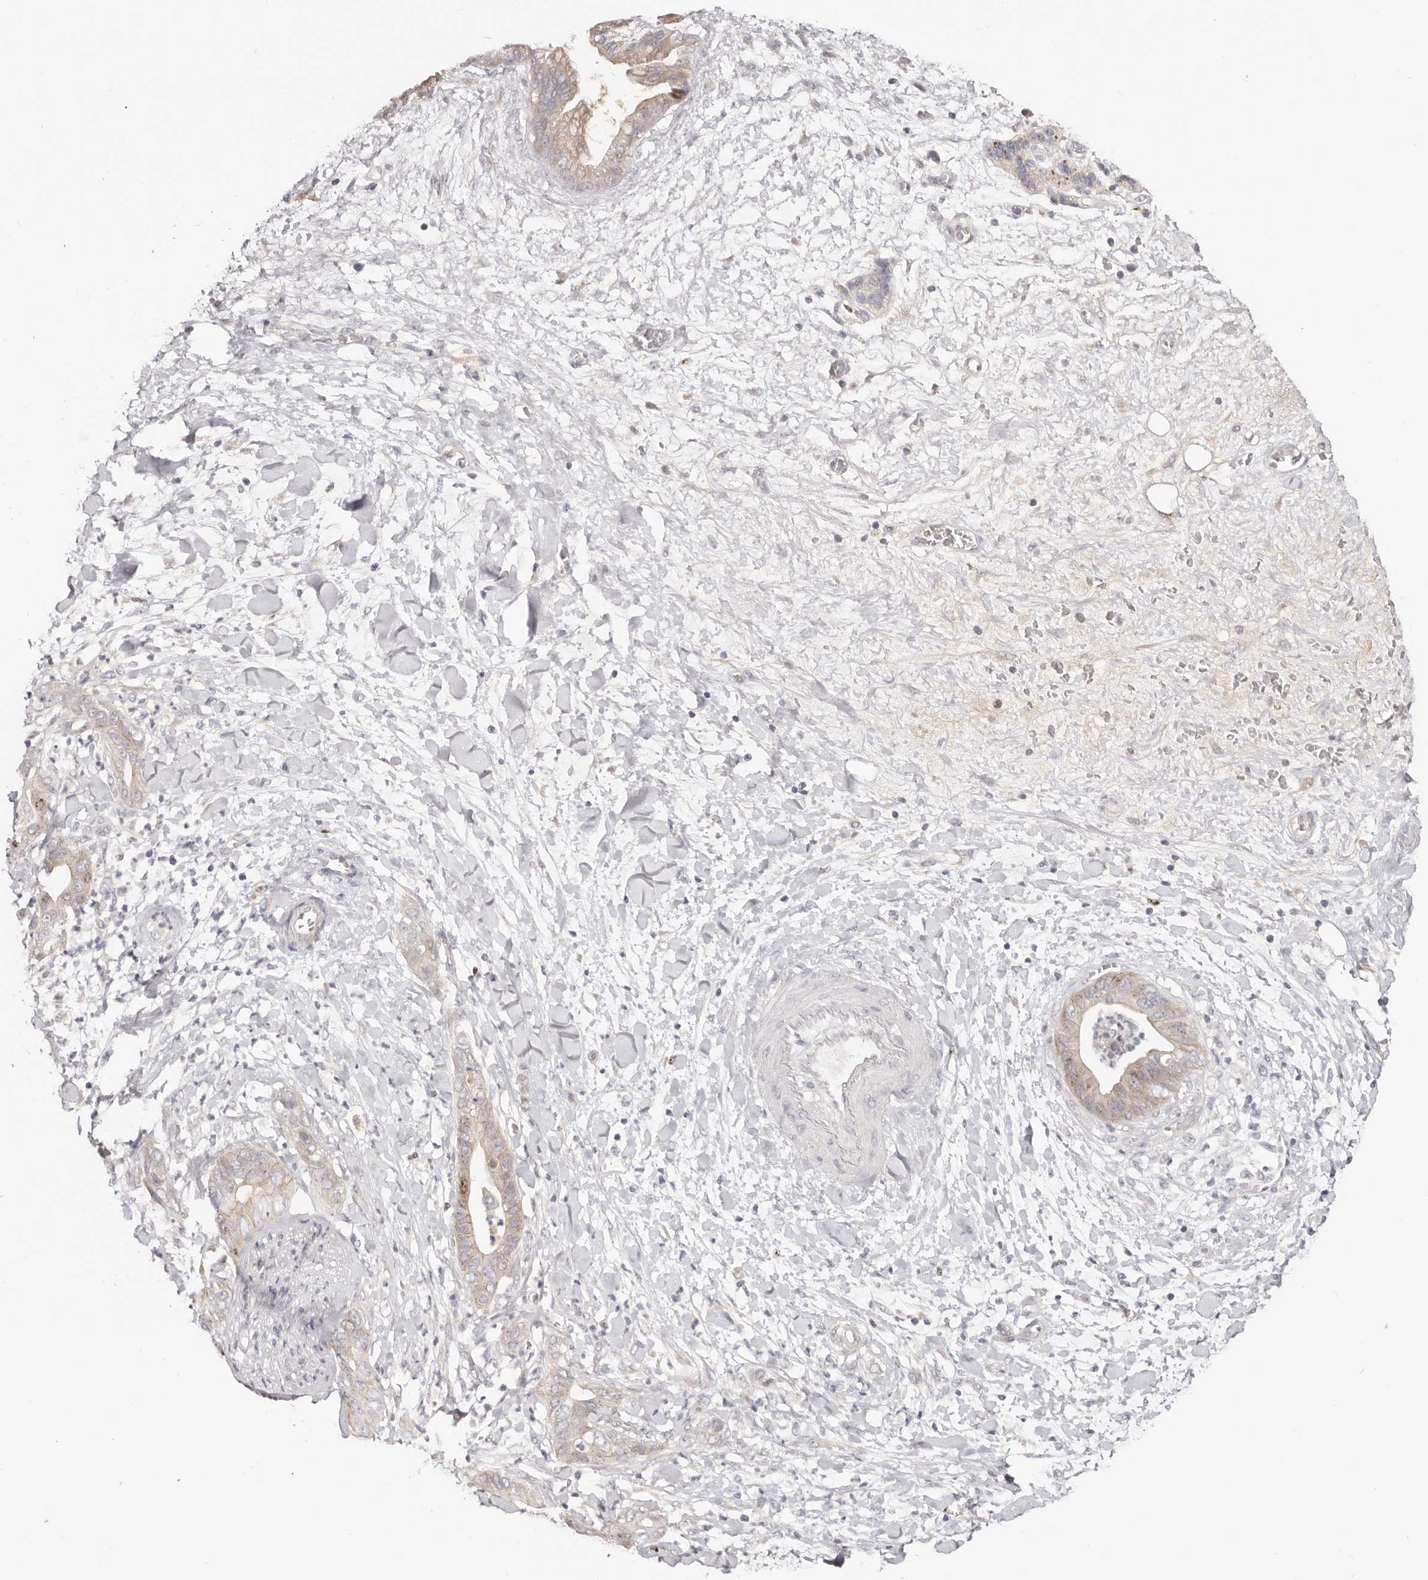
{"staining": {"intensity": "moderate", "quantity": "<25%", "location": "nuclear"}, "tissue": "pancreatic cancer", "cell_type": "Tumor cells", "image_type": "cancer", "snomed": [{"axis": "morphology", "description": "Adenocarcinoma, NOS"}, {"axis": "topography", "description": "Pancreas"}], "caption": "The histopathology image shows immunohistochemical staining of pancreatic adenocarcinoma. There is moderate nuclear positivity is appreciated in about <25% of tumor cells.", "gene": "CCDC190", "patient": {"sex": "female", "age": 78}}